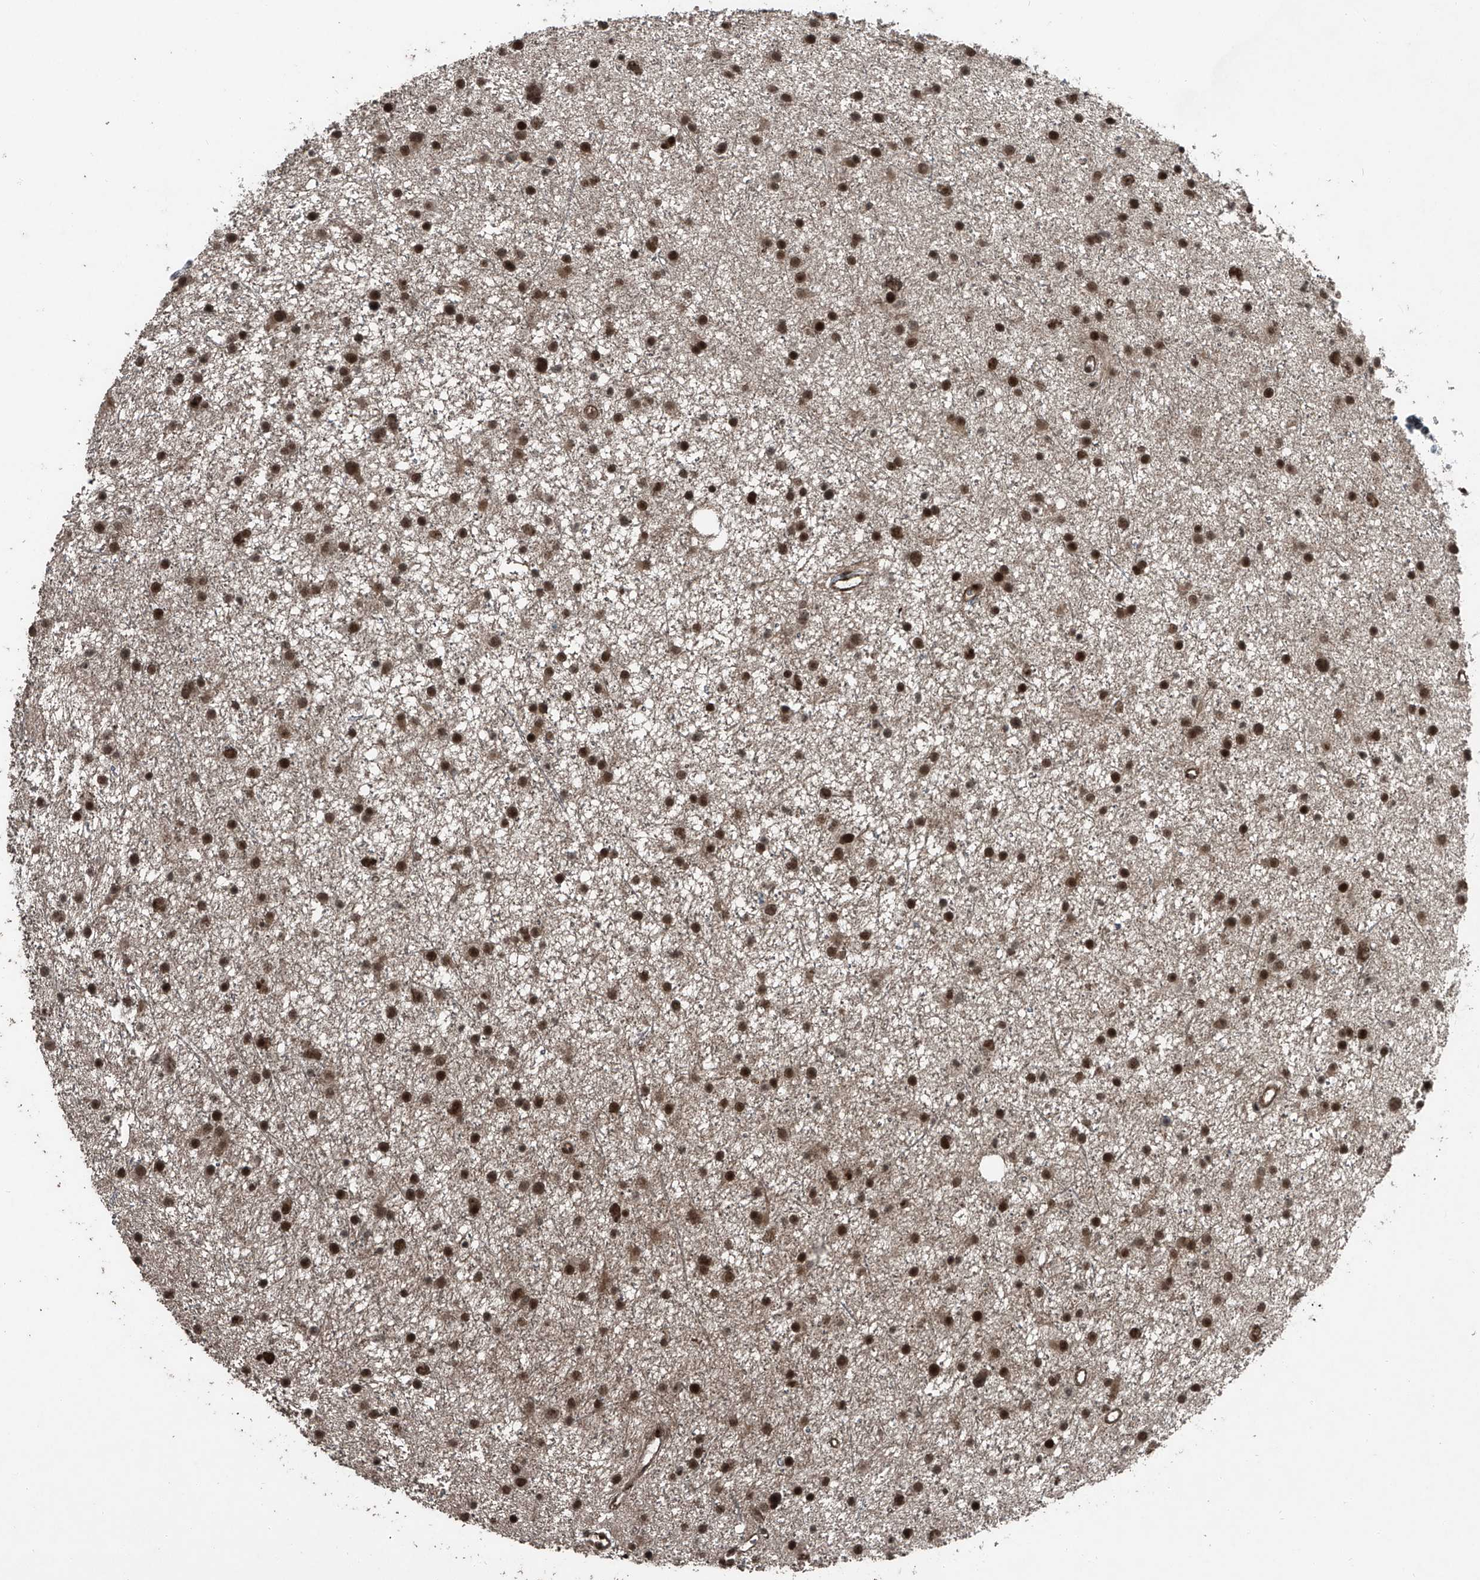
{"staining": {"intensity": "moderate", "quantity": ">75%", "location": "nuclear"}, "tissue": "glioma", "cell_type": "Tumor cells", "image_type": "cancer", "snomed": [{"axis": "morphology", "description": "Glioma, malignant, Low grade"}, {"axis": "topography", "description": "Cerebral cortex"}], "caption": "Brown immunohistochemical staining in glioma reveals moderate nuclear positivity in approximately >75% of tumor cells. The protein is shown in brown color, while the nuclei are stained blue.", "gene": "ZNF570", "patient": {"sex": "female", "age": 39}}